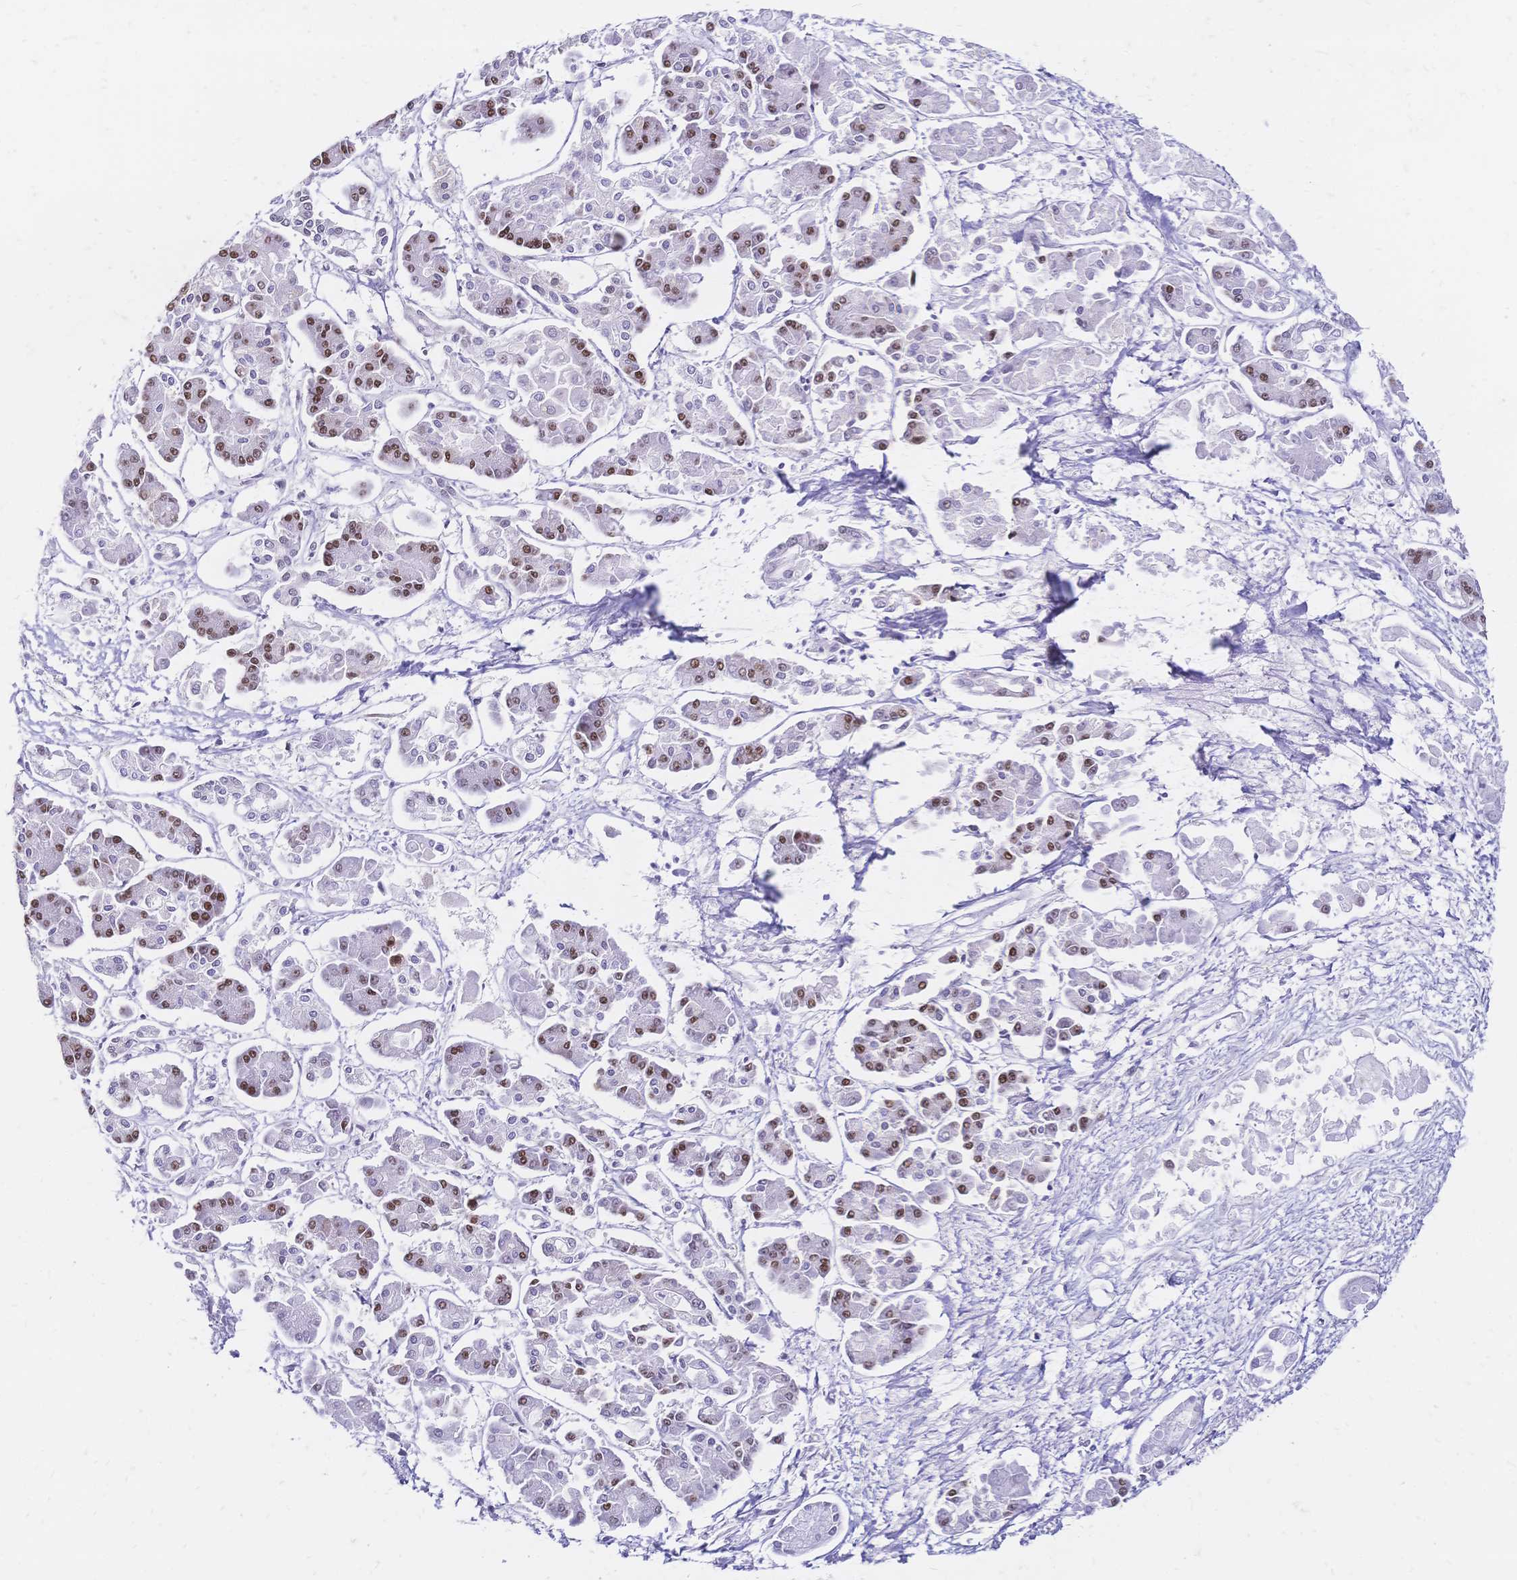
{"staining": {"intensity": "moderate", "quantity": "25%-75%", "location": "nuclear"}, "tissue": "pancreatic cancer", "cell_type": "Tumor cells", "image_type": "cancer", "snomed": [{"axis": "morphology", "description": "Adenocarcinoma, NOS"}, {"axis": "topography", "description": "Pancreas"}], "caption": "High-power microscopy captured an immunohistochemistry histopathology image of adenocarcinoma (pancreatic), revealing moderate nuclear positivity in approximately 25%-75% of tumor cells. (Brightfield microscopy of DAB IHC at high magnification).", "gene": "NFIC", "patient": {"sex": "male", "age": 85}}